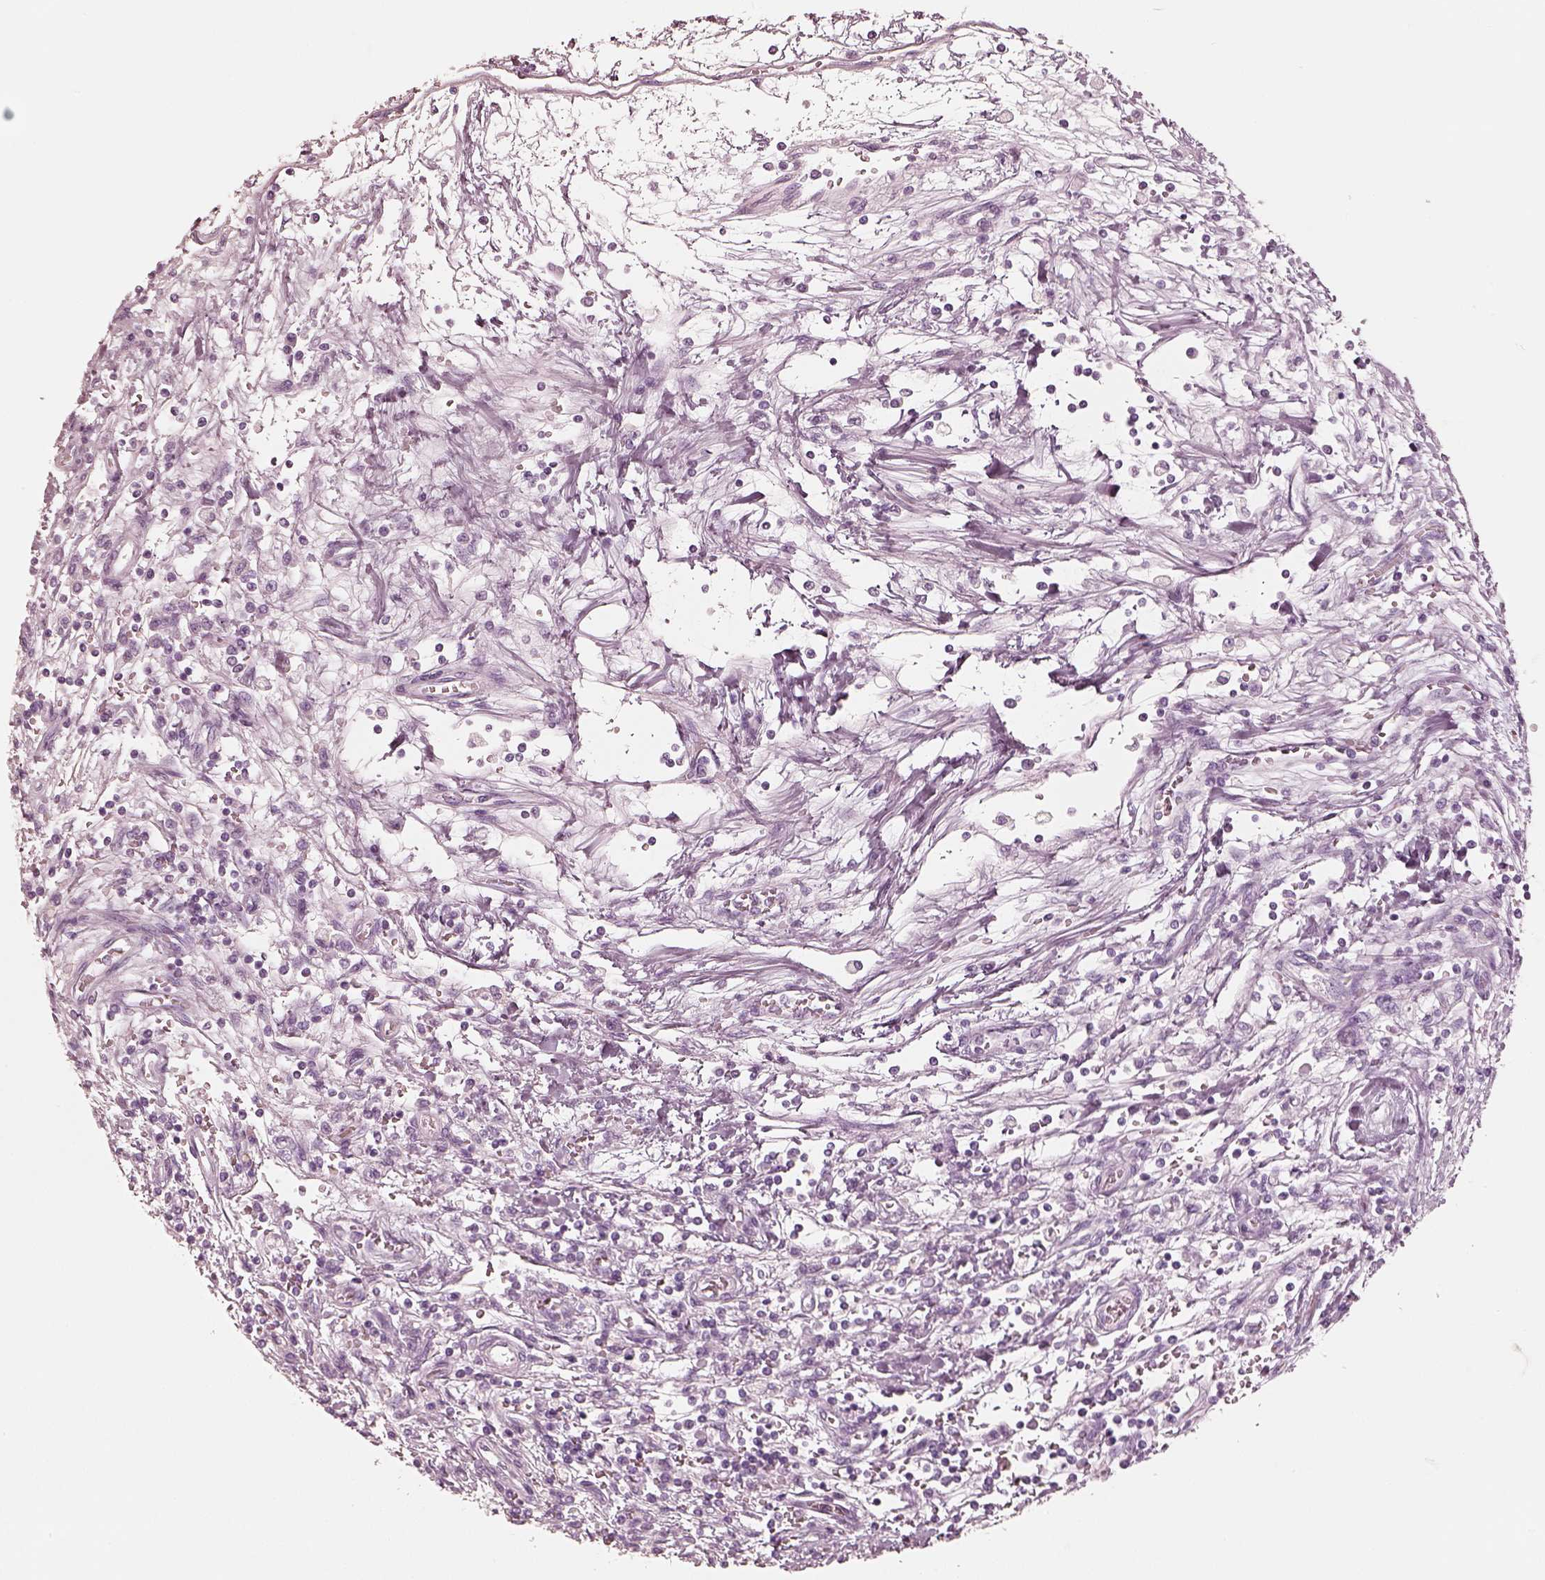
{"staining": {"intensity": "negative", "quantity": "none", "location": "none"}, "tissue": "testis cancer", "cell_type": "Tumor cells", "image_type": "cancer", "snomed": [{"axis": "morphology", "description": "Seminoma, NOS"}, {"axis": "topography", "description": "Testis"}], "caption": "Tumor cells show no significant protein staining in testis seminoma. (DAB (3,3'-diaminobenzidine) immunohistochemistry (IHC) visualized using brightfield microscopy, high magnification).", "gene": "R3HDML", "patient": {"sex": "male", "age": 34}}